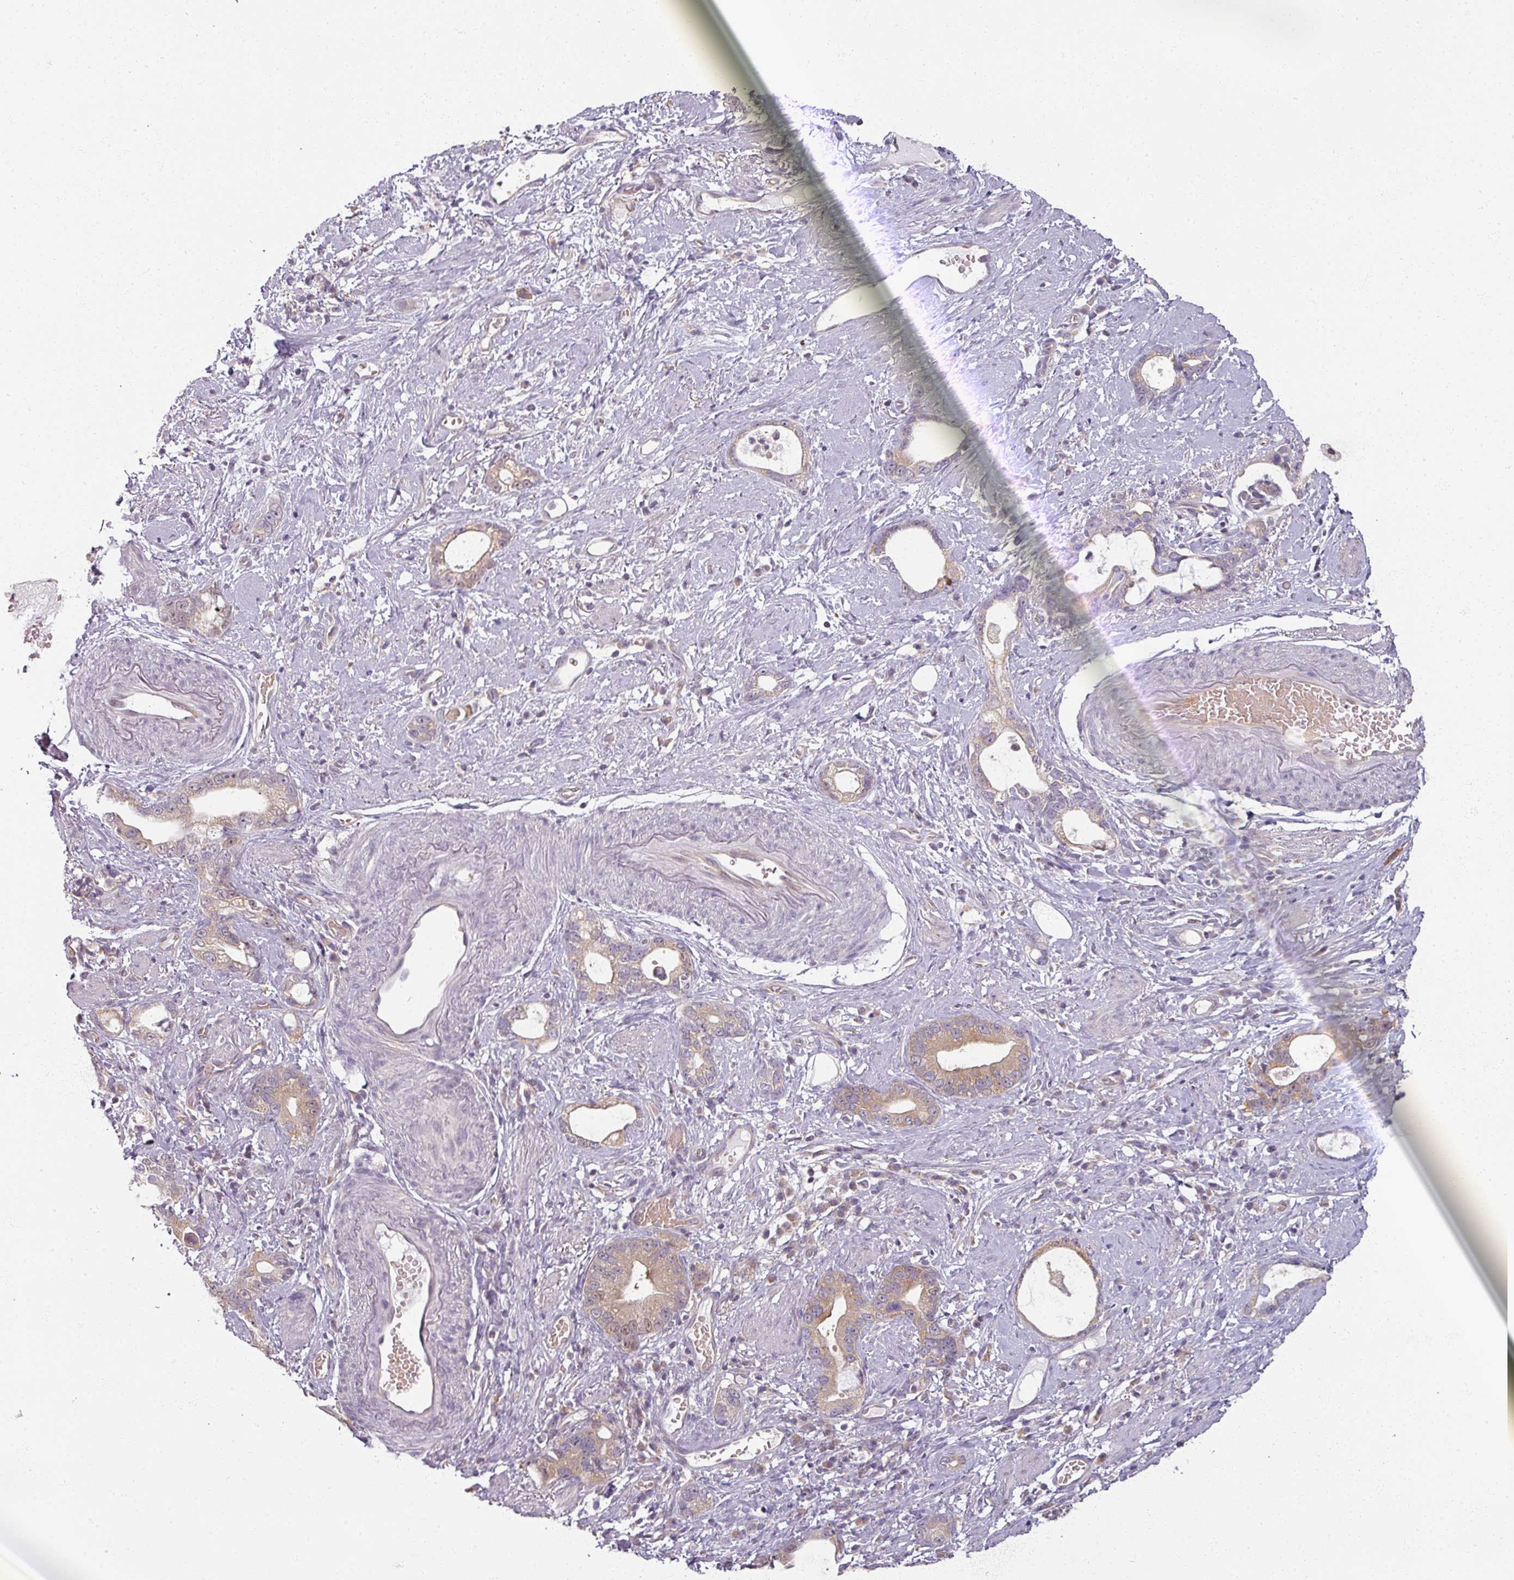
{"staining": {"intensity": "moderate", "quantity": "25%-75%", "location": "cytoplasmic/membranous"}, "tissue": "stomach cancer", "cell_type": "Tumor cells", "image_type": "cancer", "snomed": [{"axis": "morphology", "description": "Adenocarcinoma, NOS"}, {"axis": "topography", "description": "Stomach"}], "caption": "This micrograph shows IHC staining of stomach adenocarcinoma, with medium moderate cytoplasmic/membranous positivity in about 25%-75% of tumor cells.", "gene": "AGPAT4", "patient": {"sex": "male", "age": 55}}